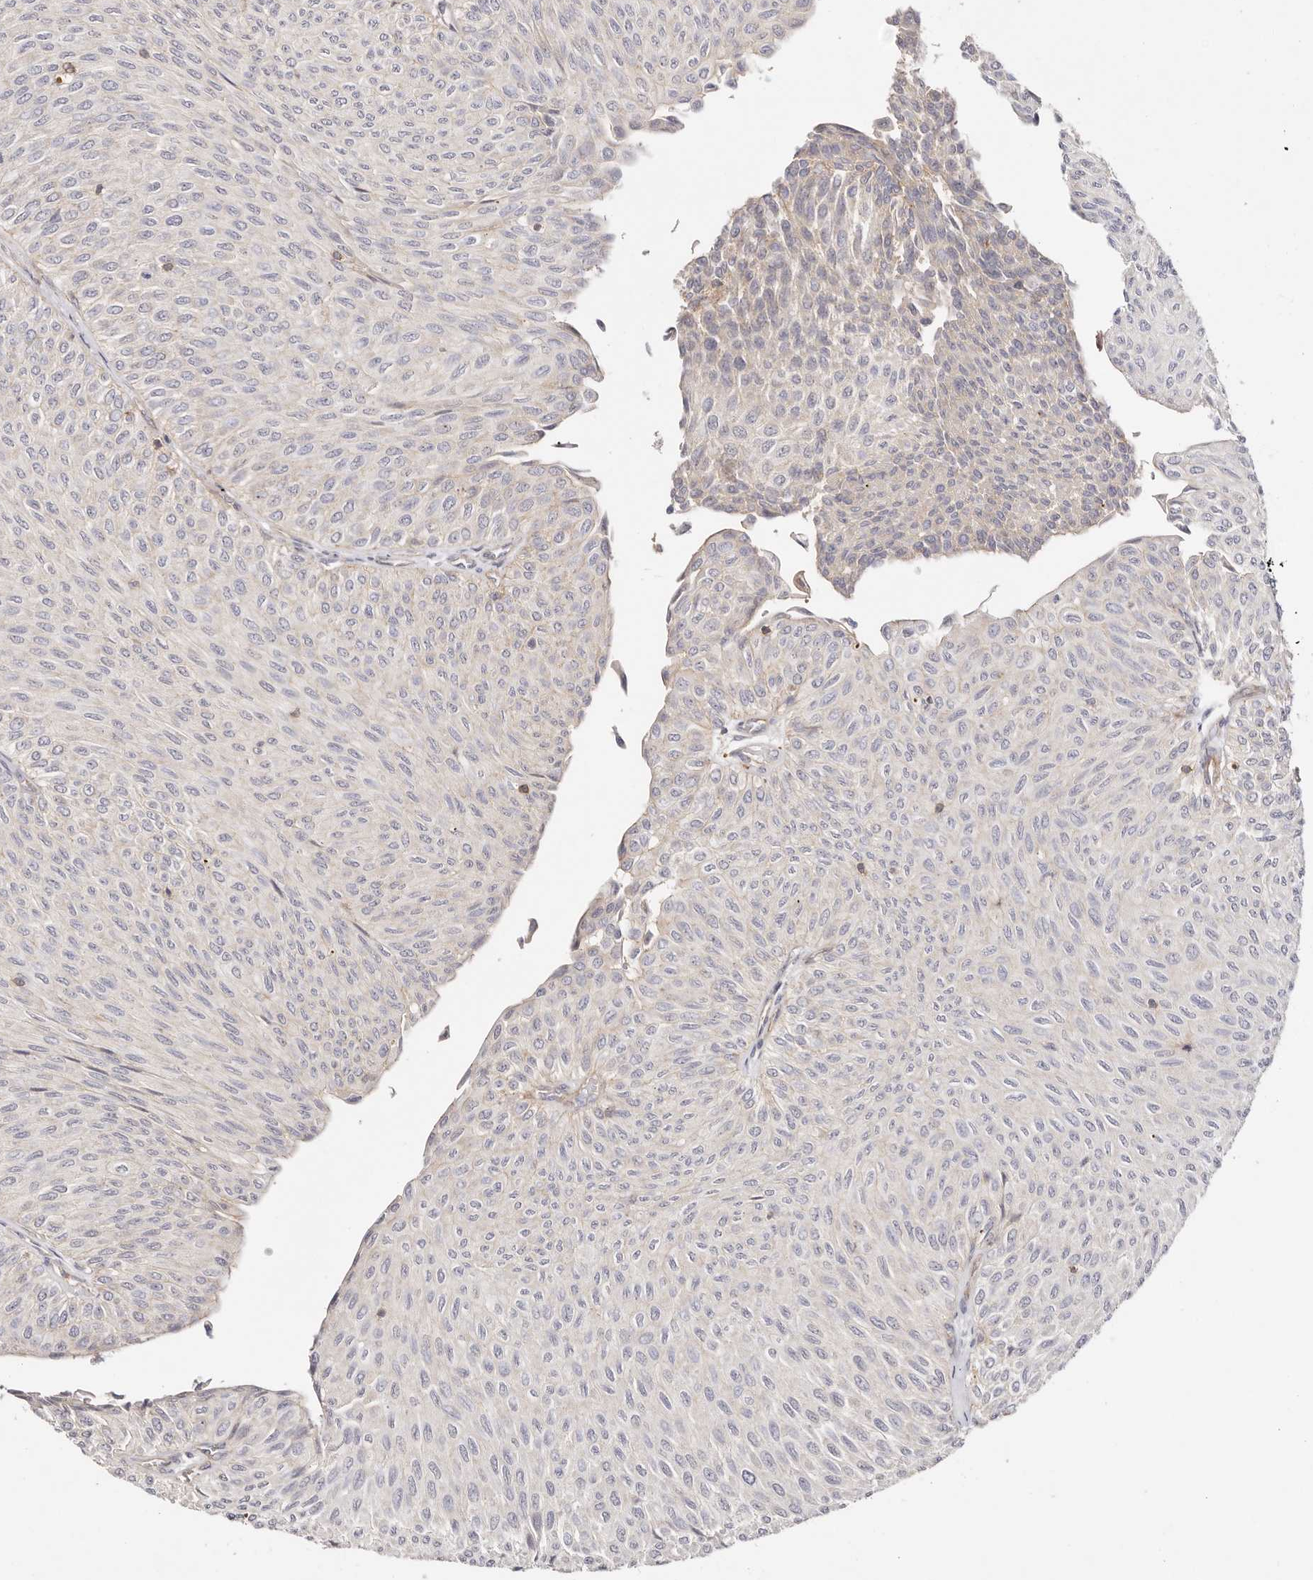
{"staining": {"intensity": "negative", "quantity": "none", "location": "none"}, "tissue": "urothelial cancer", "cell_type": "Tumor cells", "image_type": "cancer", "snomed": [{"axis": "morphology", "description": "Urothelial carcinoma, Low grade"}, {"axis": "topography", "description": "Urinary bladder"}], "caption": "Immunohistochemical staining of low-grade urothelial carcinoma displays no significant positivity in tumor cells.", "gene": "SLC35B2", "patient": {"sex": "male", "age": 78}}